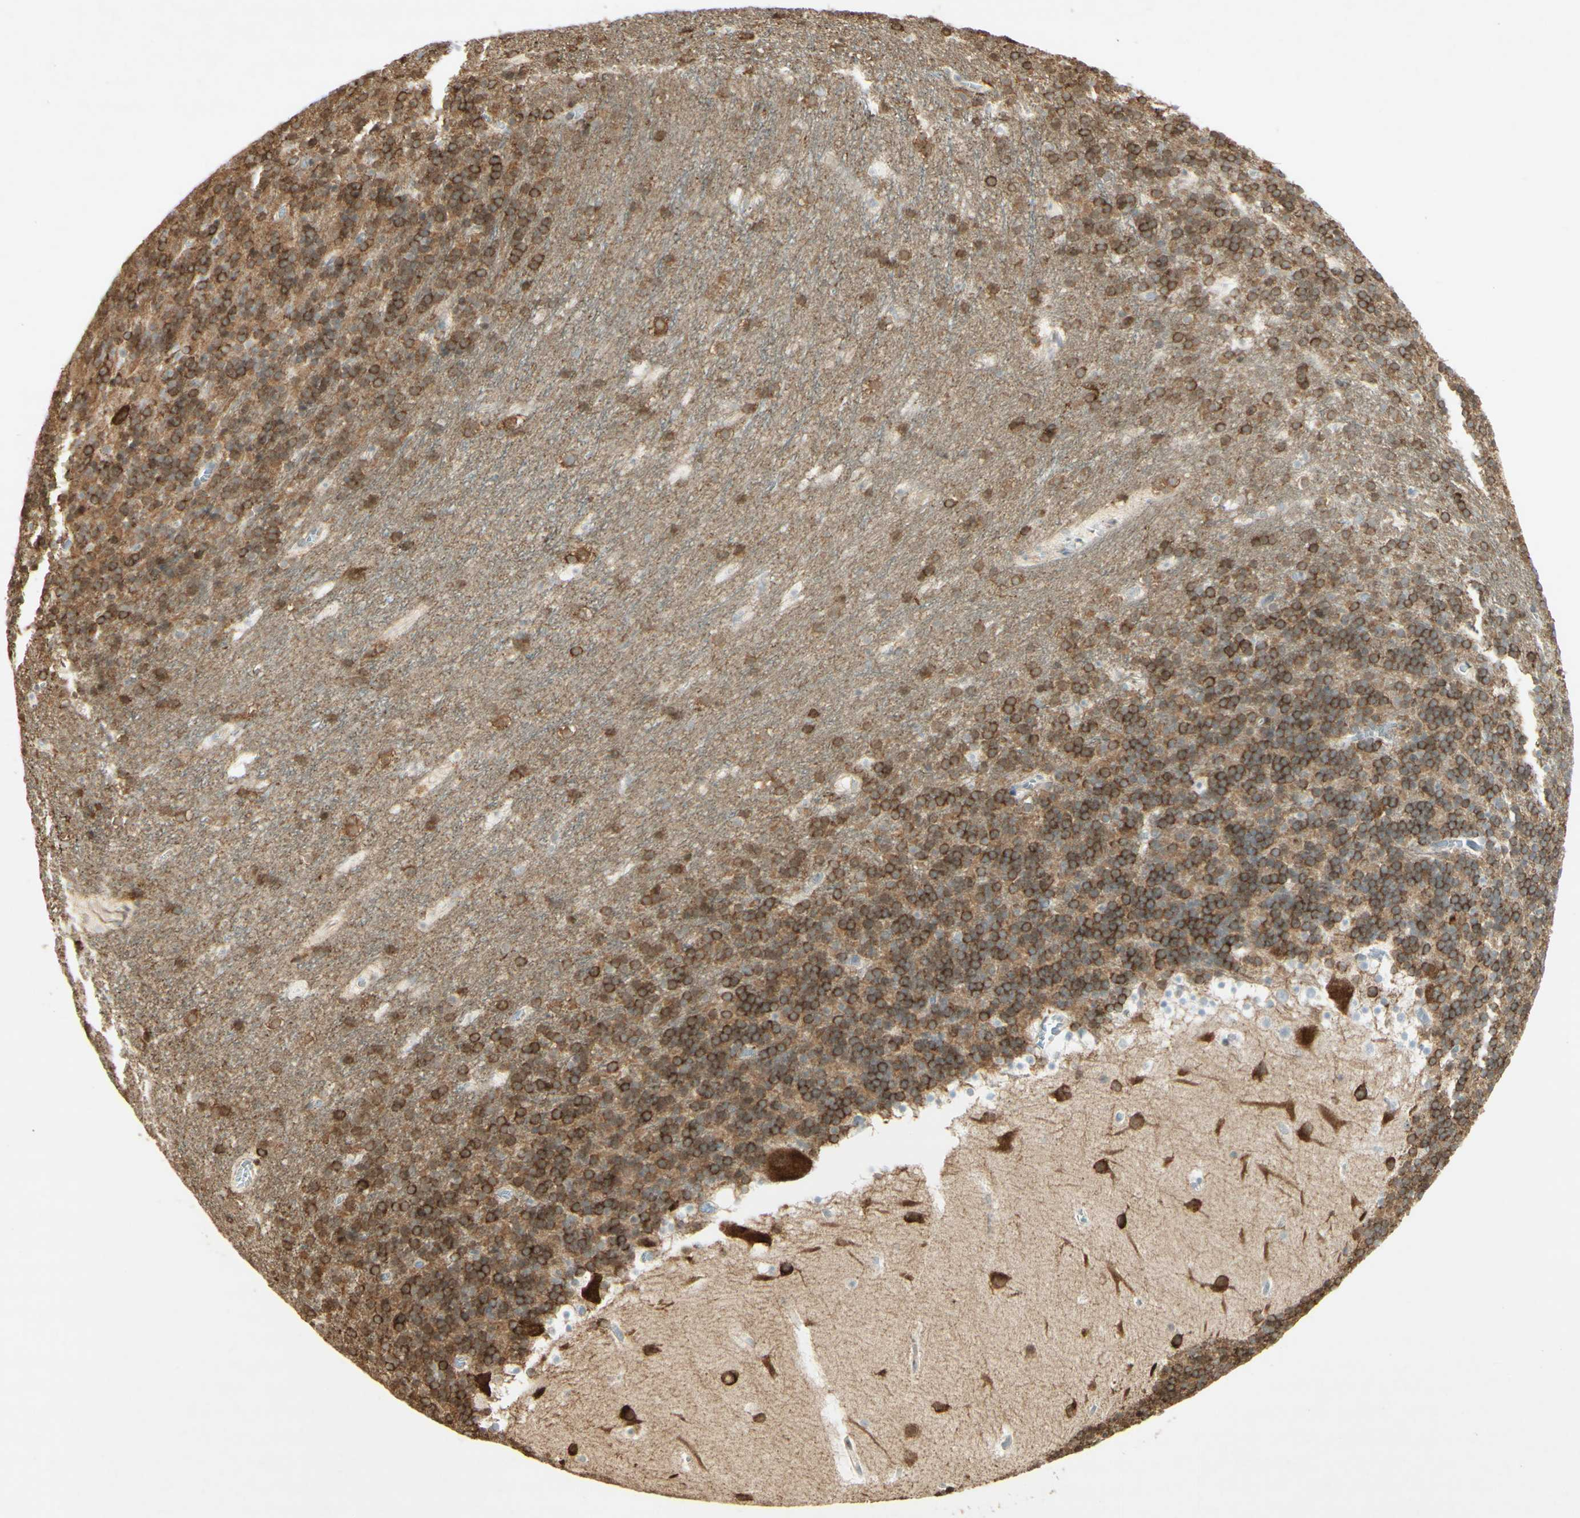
{"staining": {"intensity": "moderate", "quantity": "25%-75%", "location": "cytoplasmic/membranous"}, "tissue": "cerebellum", "cell_type": "Cells in granular layer", "image_type": "normal", "snomed": [{"axis": "morphology", "description": "Normal tissue, NOS"}, {"axis": "topography", "description": "Cerebellum"}], "caption": "Normal cerebellum displays moderate cytoplasmic/membranous staining in about 25%-75% of cells in granular layer (DAB (3,3'-diaminobenzidine) = brown stain, brightfield microscopy at high magnification)..", "gene": "MAP1B", "patient": {"sex": "male", "age": 45}}